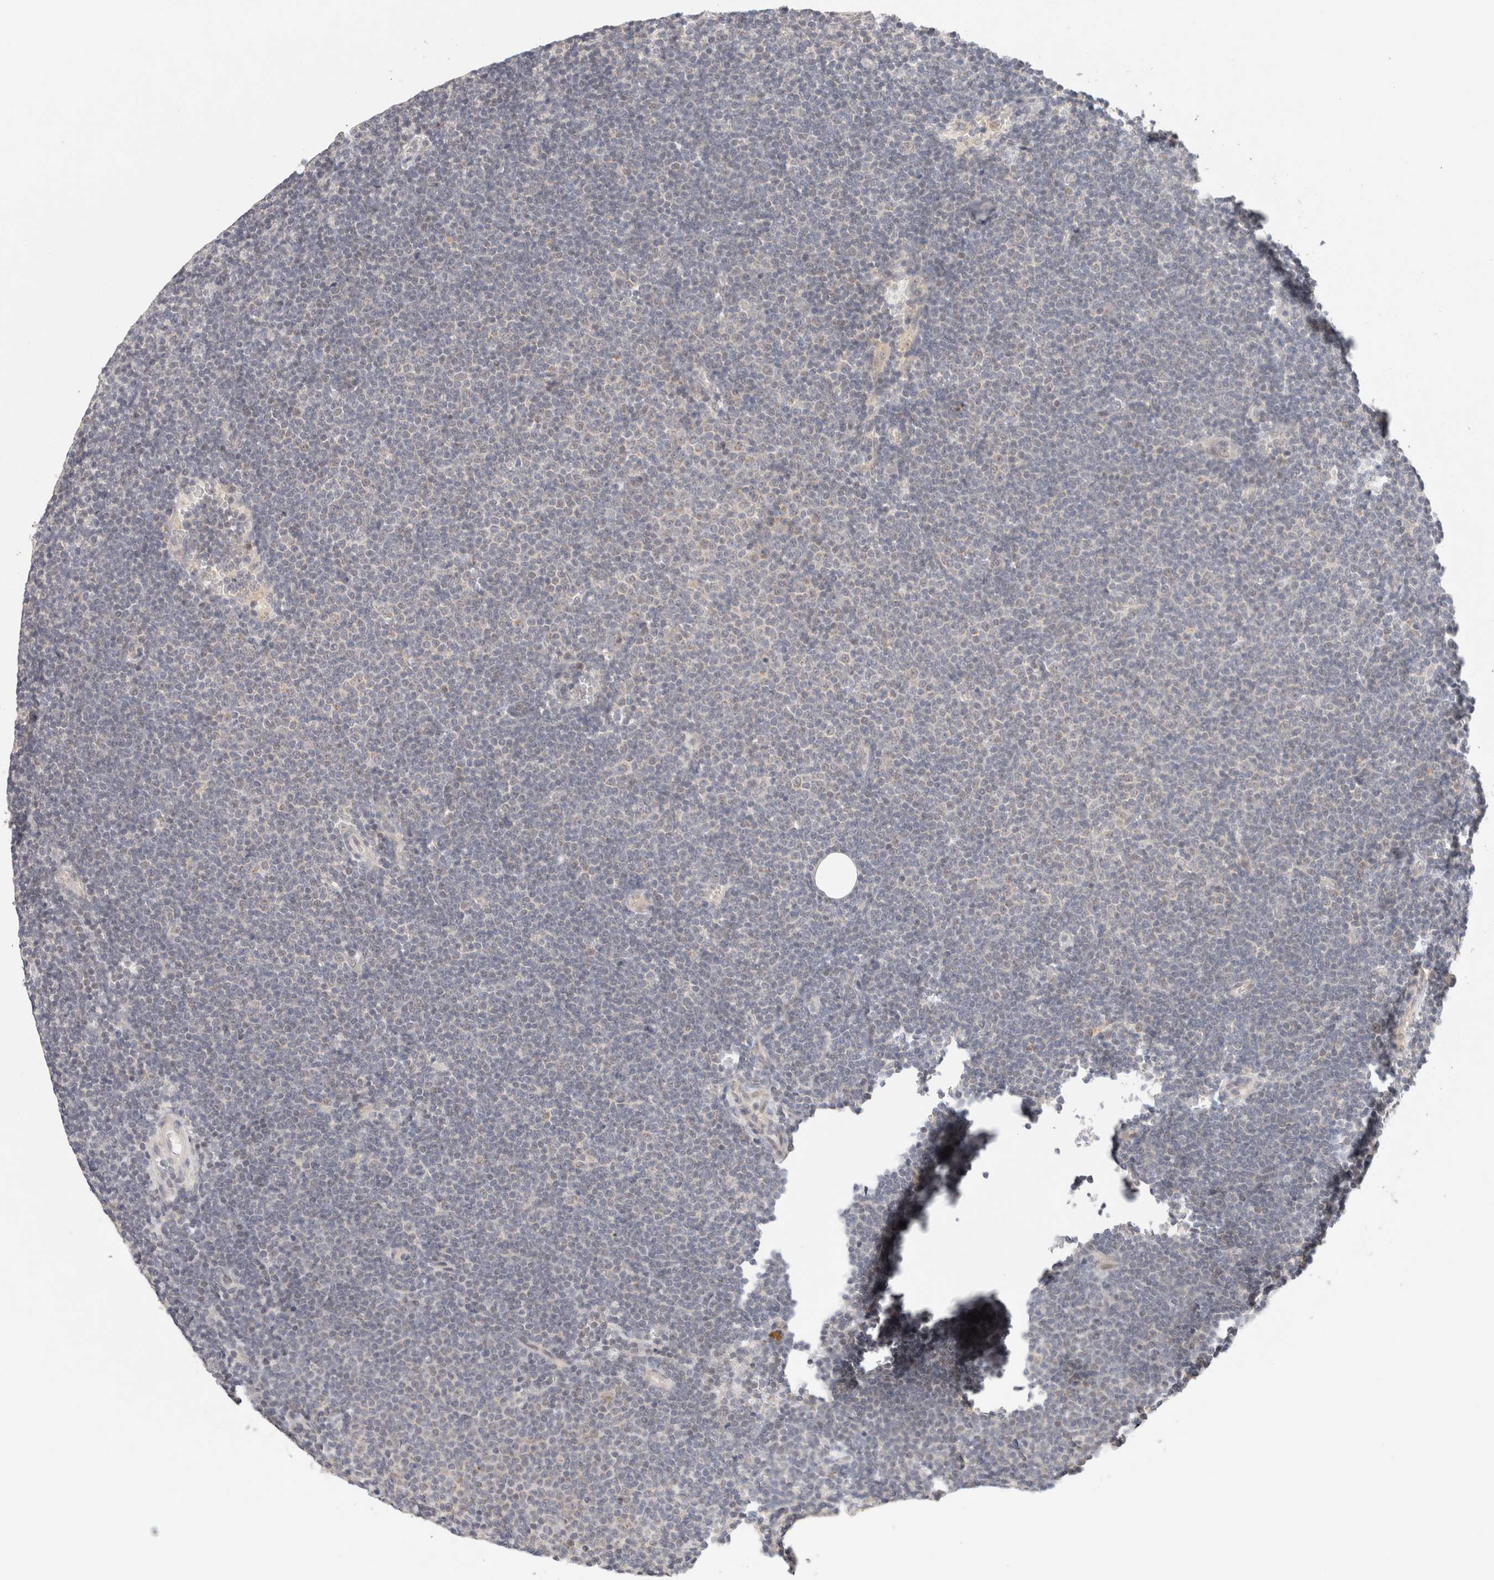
{"staining": {"intensity": "negative", "quantity": "none", "location": "none"}, "tissue": "lymphoma", "cell_type": "Tumor cells", "image_type": "cancer", "snomed": [{"axis": "morphology", "description": "Malignant lymphoma, non-Hodgkin's type, Low grade"}, {"axis": "topography", "description": "Lymph node"}], "caption": "The IHC photomicrograph has no significant staining in tumor cells of lymphoma tissue.", "gene": "ERI3", "patient": {"sex": "female", "age": 53}}